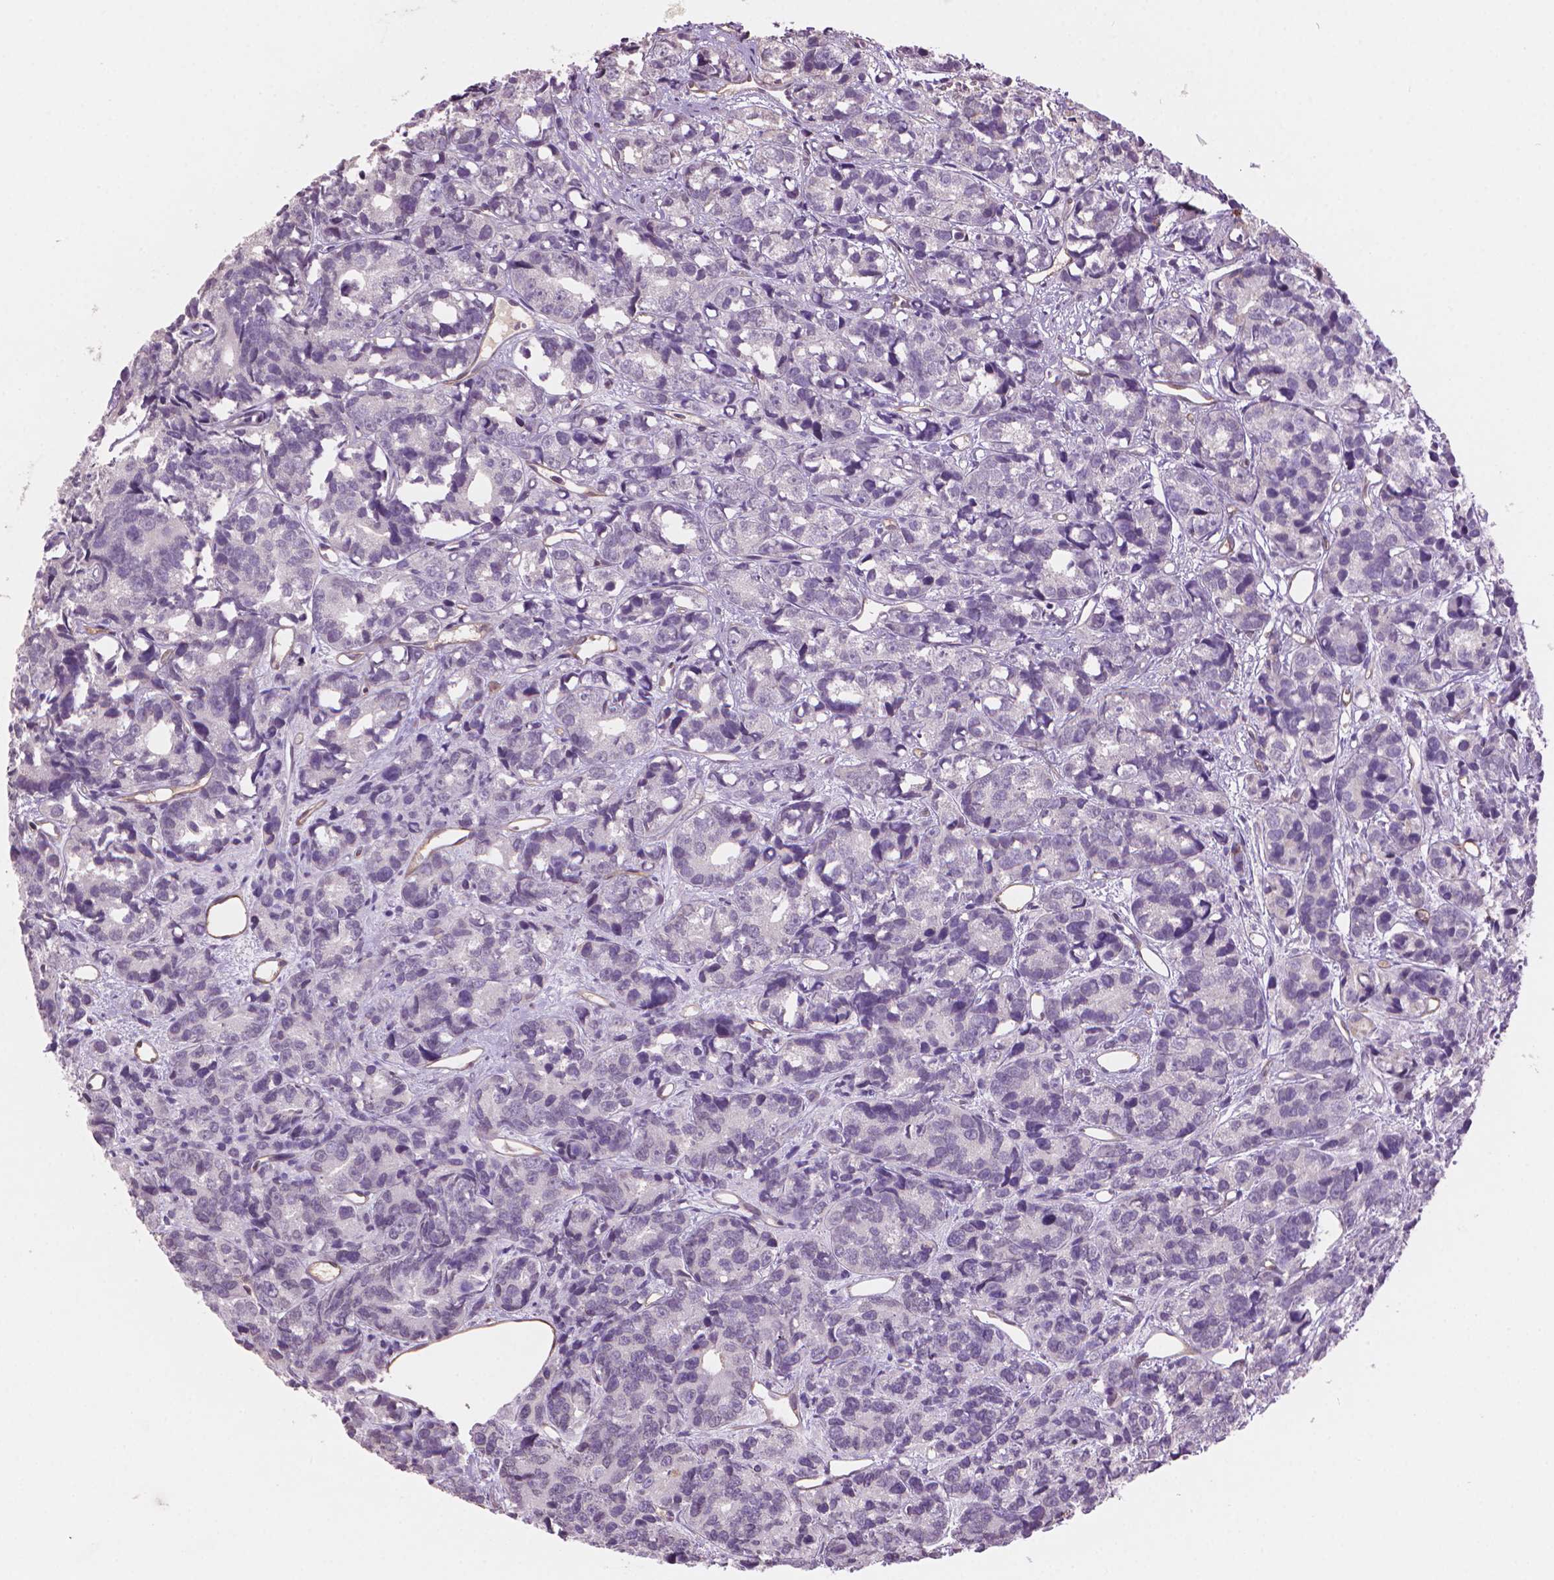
{"staining": {"intensity": "weak", "quantity": "<25%", "location": "cytoplasmic/membranous"}, "tissue": "prostate cancer", "cell_type": "Tumor cells", "image_type": "cancer", "snomed": [{"axis": "morphology", "description": "Adenocarcinoma, High grade"}, {"axis": "topography", "description": "Prostate"}], "caption": "This is an immunohistochemistry (IHC) image of prostate high-grade adenocarcinoma. There is no expression in tumor cells.", "gene": "TMEM184A", "patient": {"sex": "male", "age": 77}}